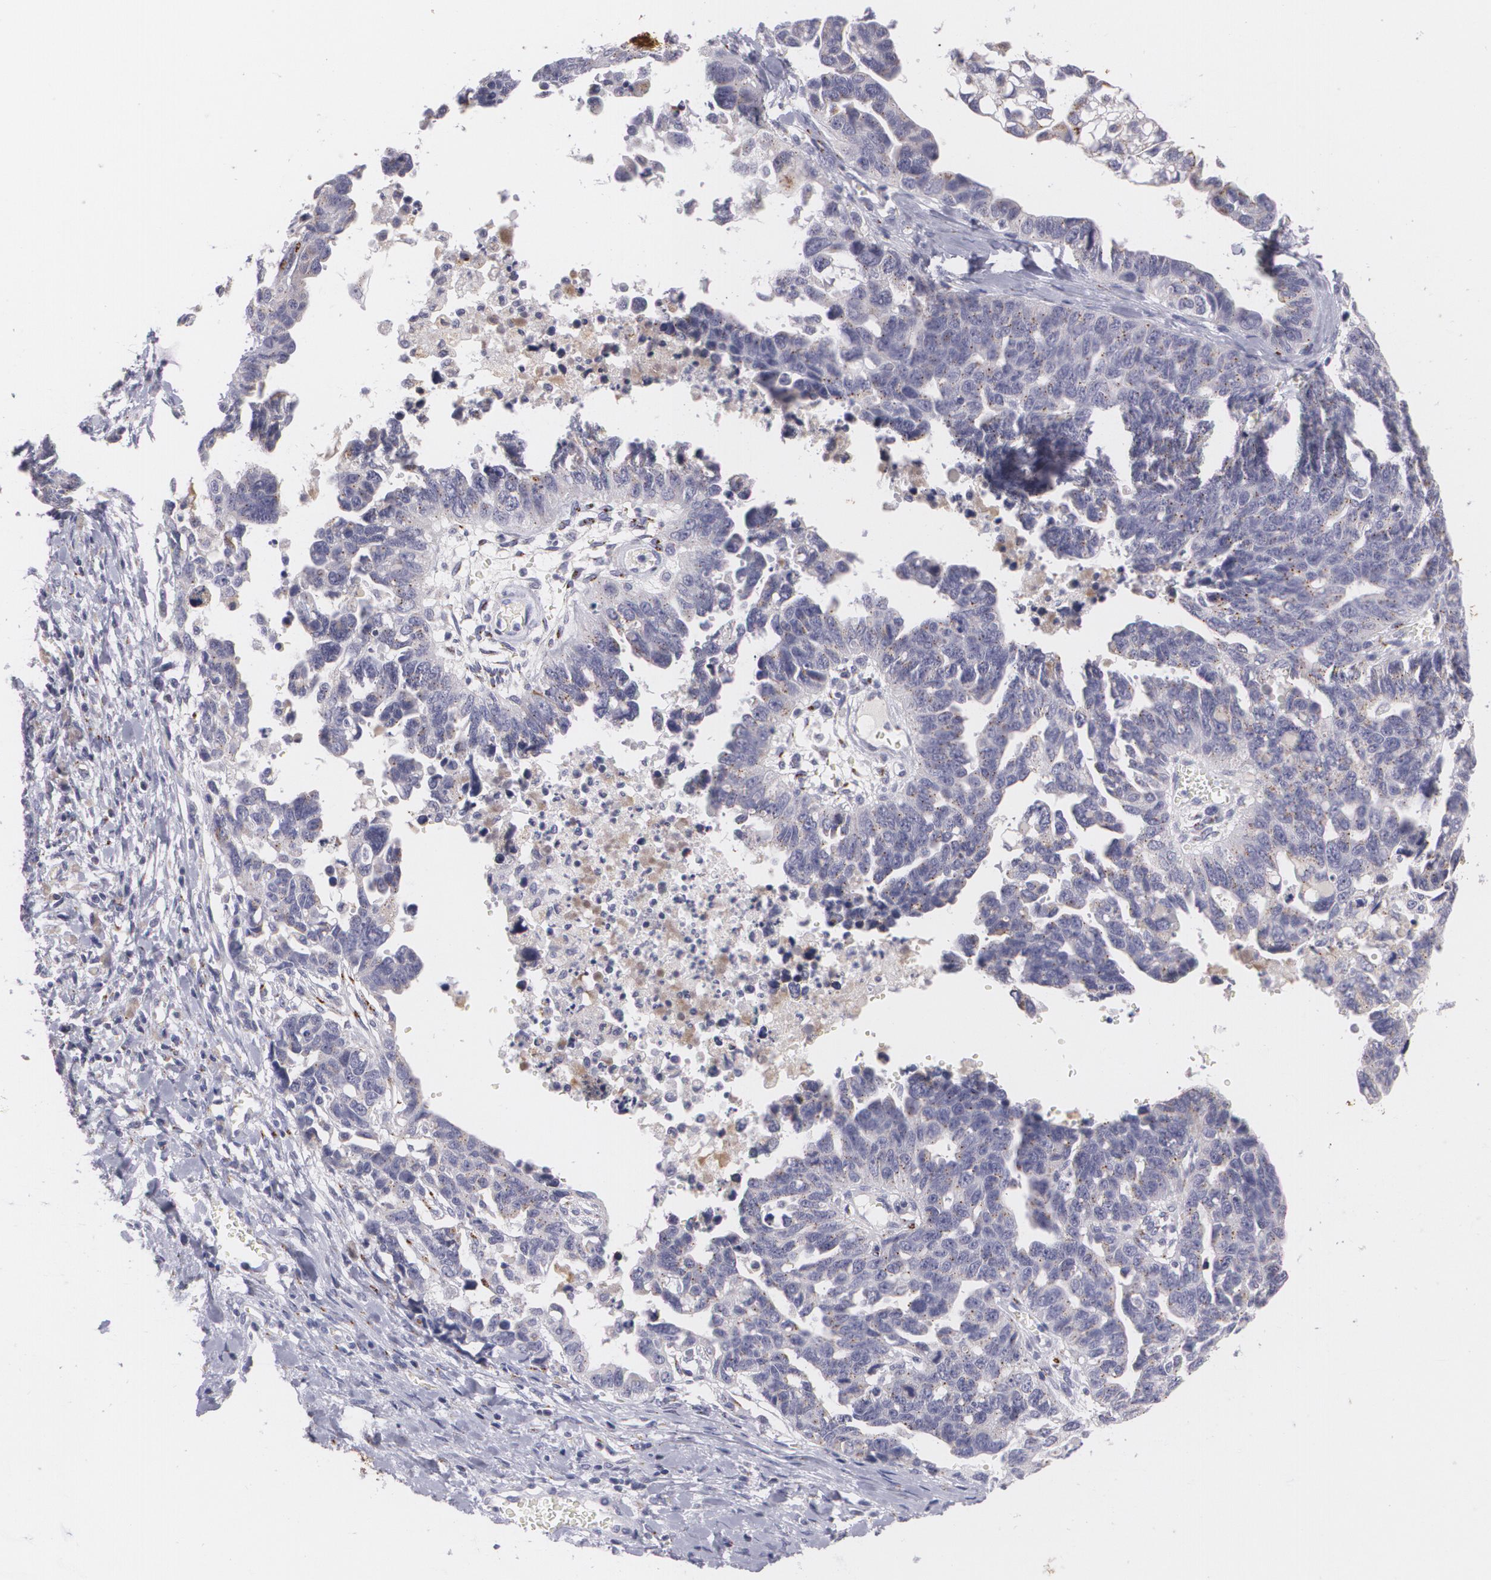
{"staining": {"intensity": "moderate", "quantity": "25%-75%", "location": "cytoplasmic/membranous"}, "tissue": "ovarian cancer", "cell_type": "Tumor cells", "image_type": "cancer", "snomed": [{"axis": "morphology", "description": "Cystadenocarcinoma, serous, NOS"}, {"axis": "topography", "description": "Ovary"}], "caption": "A micrograph showing moderate cytoplasmic/membranous staining in approximately 25%-75% of tumor cells in ovarian cancer, as visualized by brown immunohistochemical staining.", "gene": "CILK1", "patient": {"sex": "female", "age": 69}}